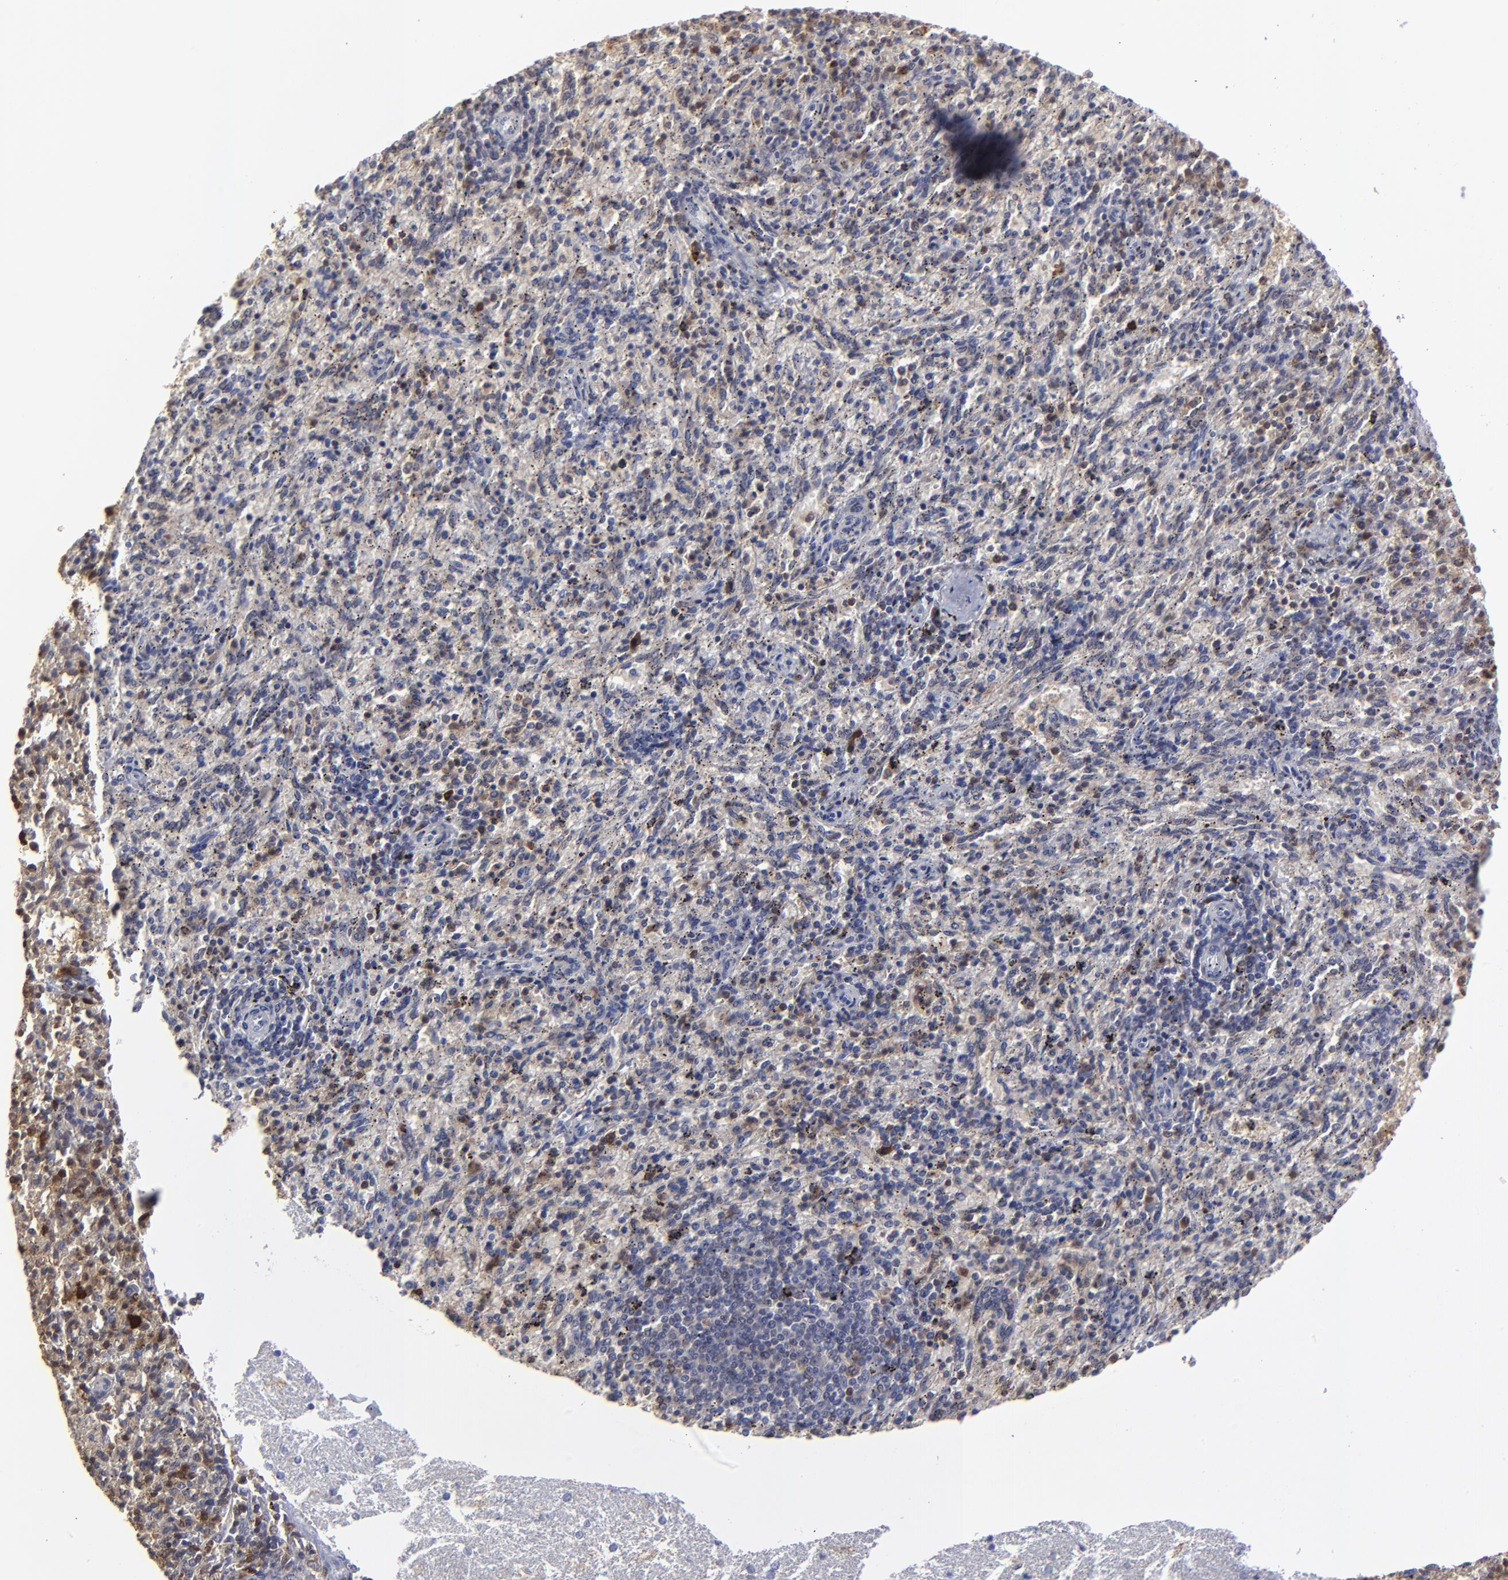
{"staining": {"intensity": "moderate", "quantity": "25%-75%", "location": "cytoplasmic/membranous"}, "tissue": "spleen", "cell_type": "Cells in red pulp", "image_type": "normal", "snomed": [{"axis": "morphology", "description": "Normal tissue, NOS"}, {"axis": "topography", "description": "Spleen"}], "caption": "Cells in red pulp display moderate cytoplasmic/membranous positivity in approximately 25%-75% of cells in benign spleen.", "gene": "CASP3", "patient": {"sex": "female", "age": 10}}